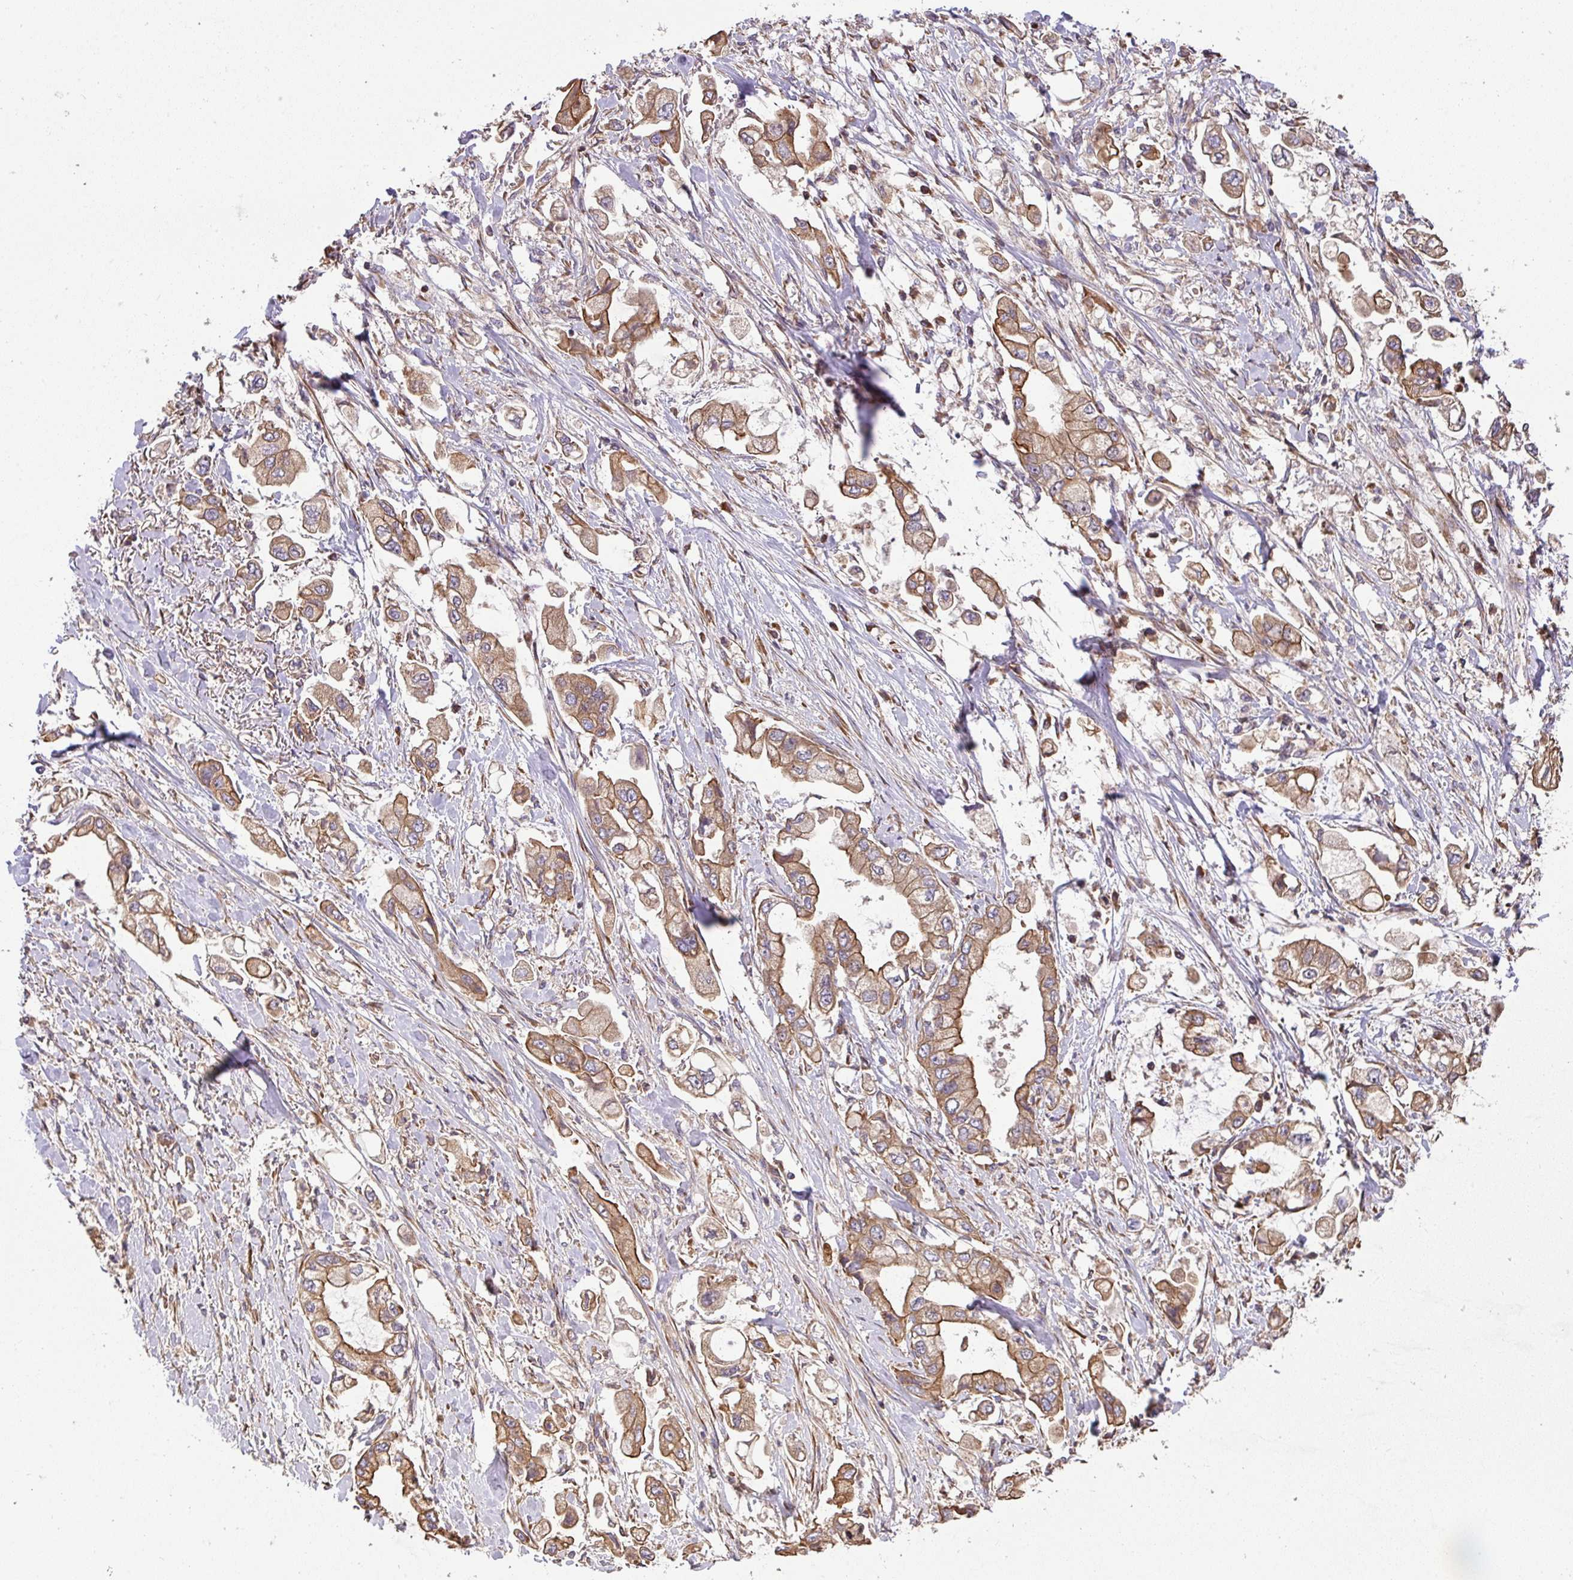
{"staining": {"intensity": "moderate", "quantity": ">75%", "location": "cytoplasmic/membranous"}, "tissue": "stomach cancer", "cell_type": "Tumor cells", "image_type": "cancer", "snomed": [{"axis": "morphology", "description": "Adenocarcinoma, NOS"}, {"axis": "topography", "description": "Stomach"}], "caption": "A photomicrograph of human stomach adenocarcinoma stained for a protein displays moderate cytoplasmic/membranous brown staining in tumor cells.", "gene": "VENTX", "patient": {"sex": "male", "age": 62}}